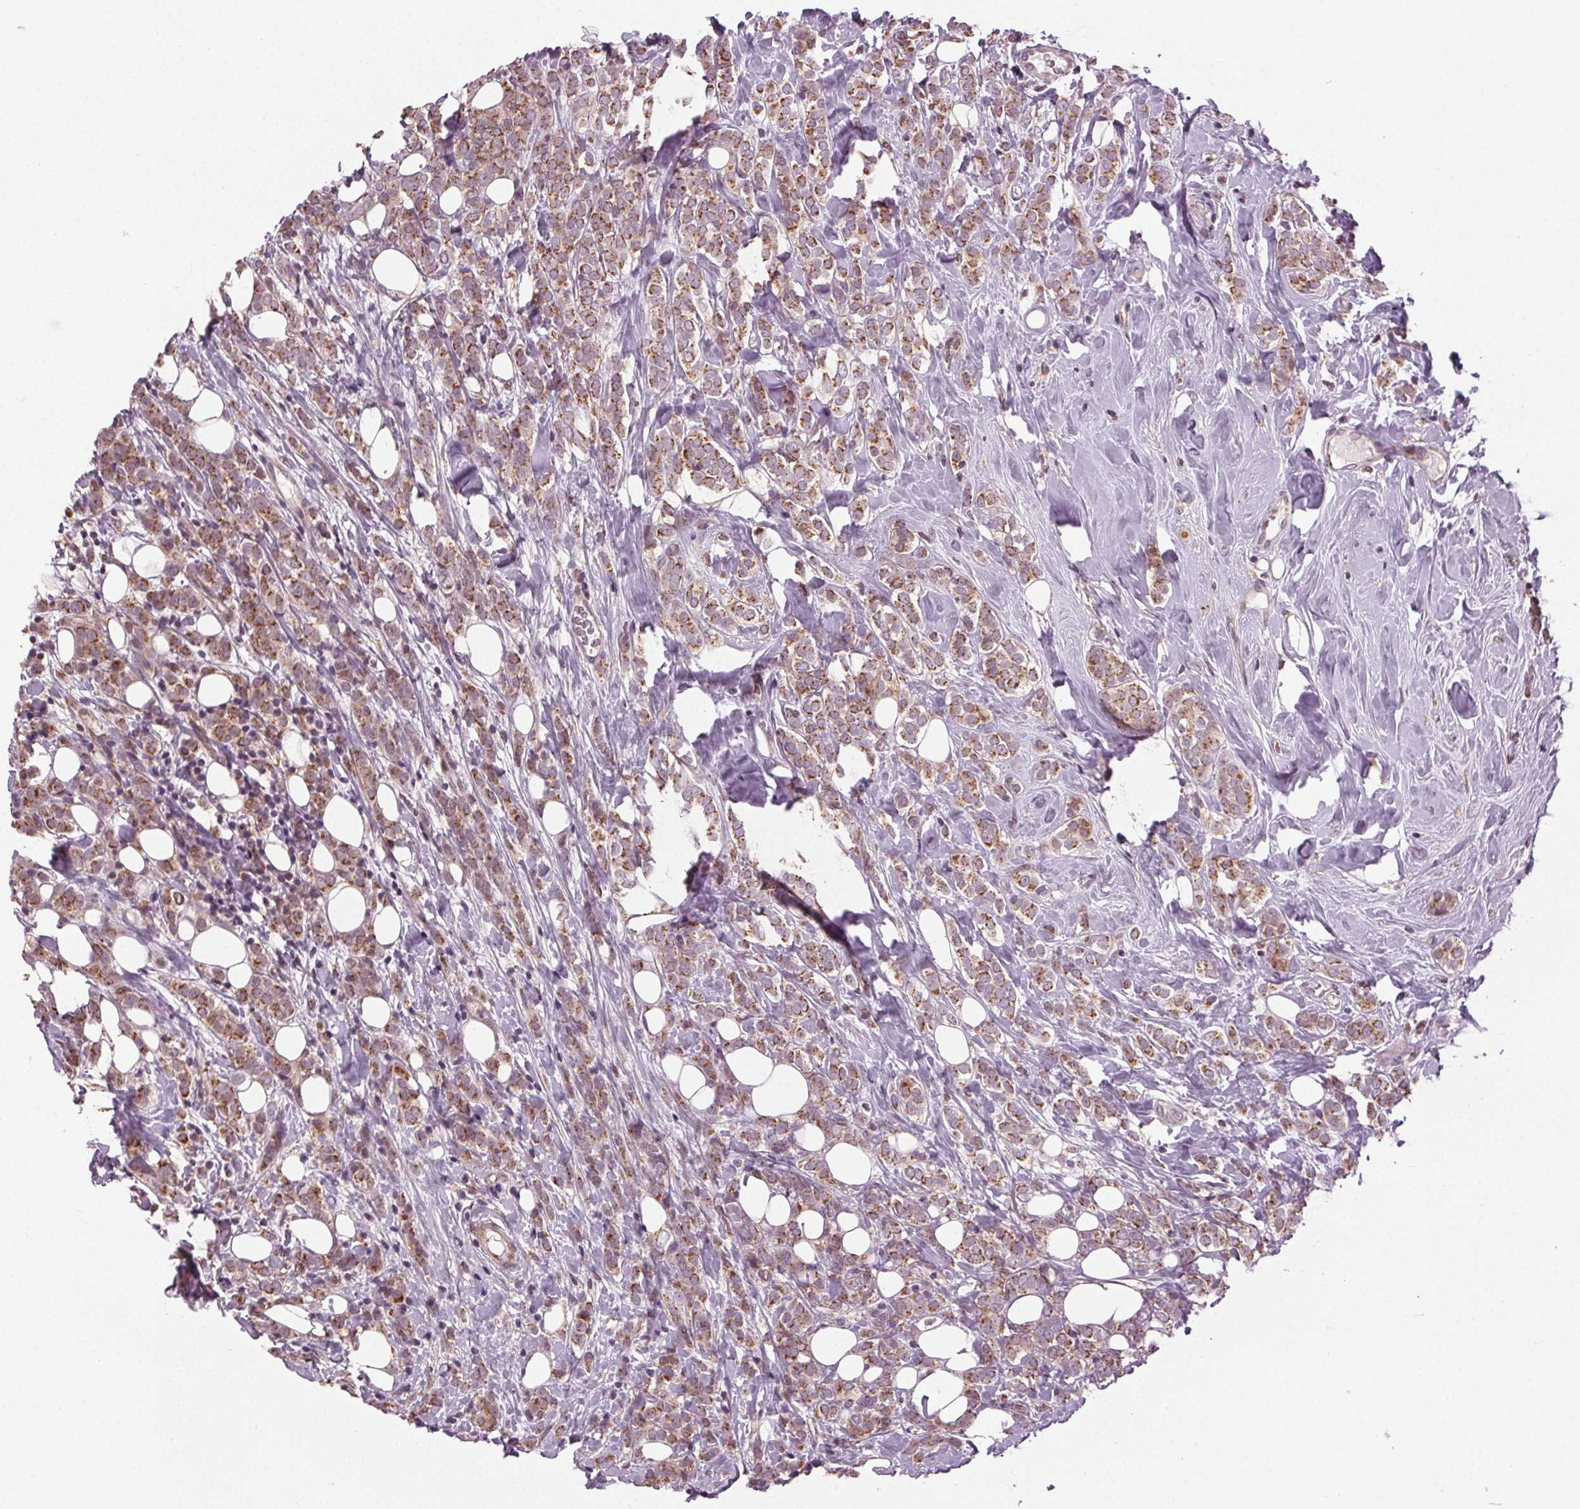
{"staining": {"intensity": "moderate", "quantity": ">75%", "location": "cytoplasmic/membranous"}, "tissue": "breast cancer", "cell_type": "Tumor cells", "image_type": "cancer", "snomed": [{"axis": "morphology", "description": "Lobular carcinoma"}, {"axis": "topography", "description": "Breast"}], "caption": "Breast cancer (lobular carcinoma) stained with a protein marker exhibits moderate staining in tumor cells.", "gene": "BSDC1", "patient": {"sex": "female", "age": 49}}